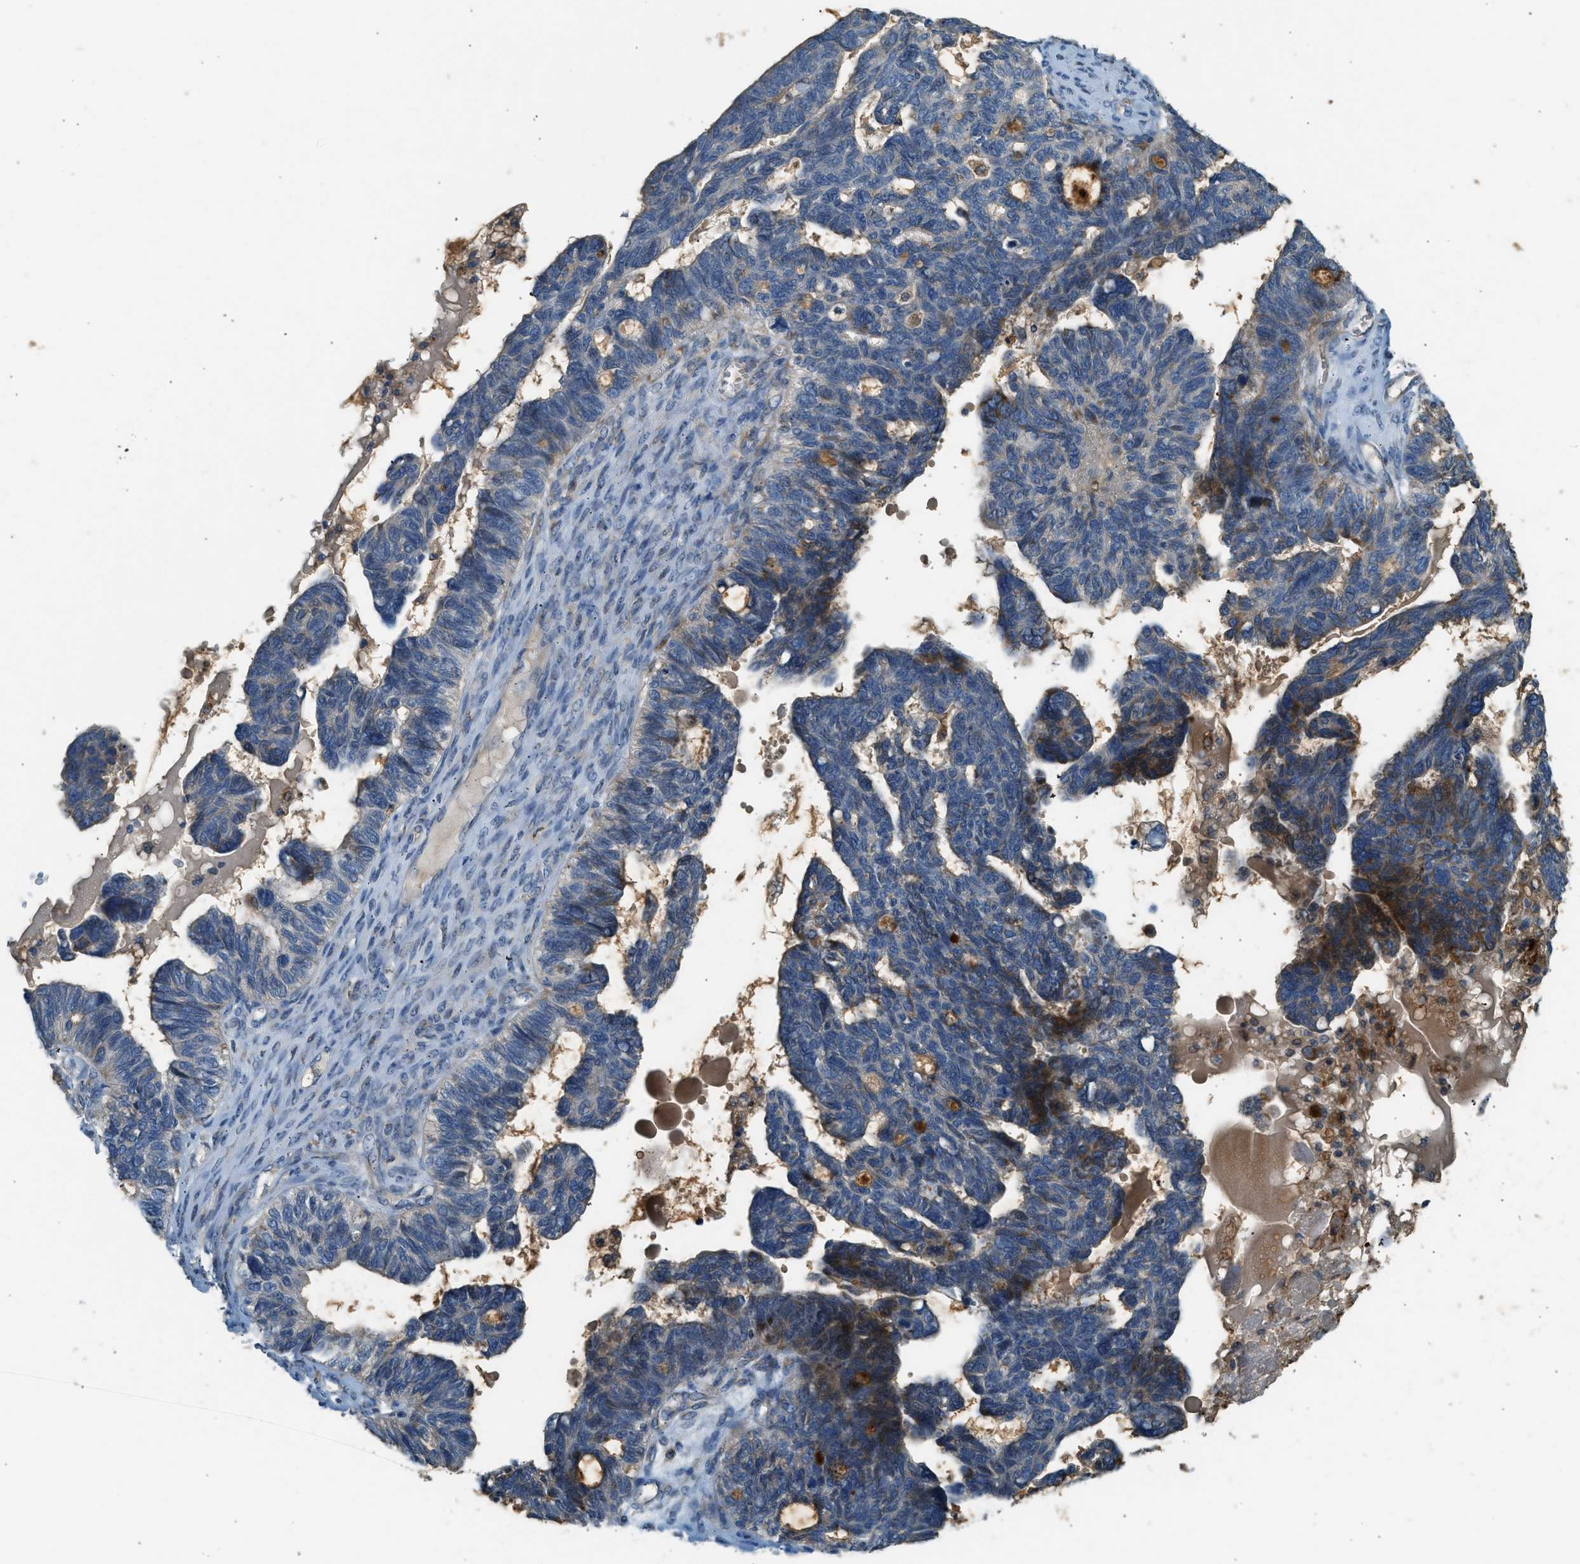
{"staining": {"intensity": "weak", "quantity": "<25%", "location": "cytoplasmic/membranous"}, "tissue": "ovarian cancer", "cell_type": "Tumor cells", "image_type": "cancer", "snomed": [{"axis": "morphology", "description": "Cystadenocarcinoma, serous, NOS"}, {"axis": "topography", "description": "Ovary"}], "caption": "Immunohistochemical staining of ovarian serous cystadenocarcinoma displays no significant staining in tumor cells.", "gene": "CTSB", "patient": {"sex": "female", "age": 79}}